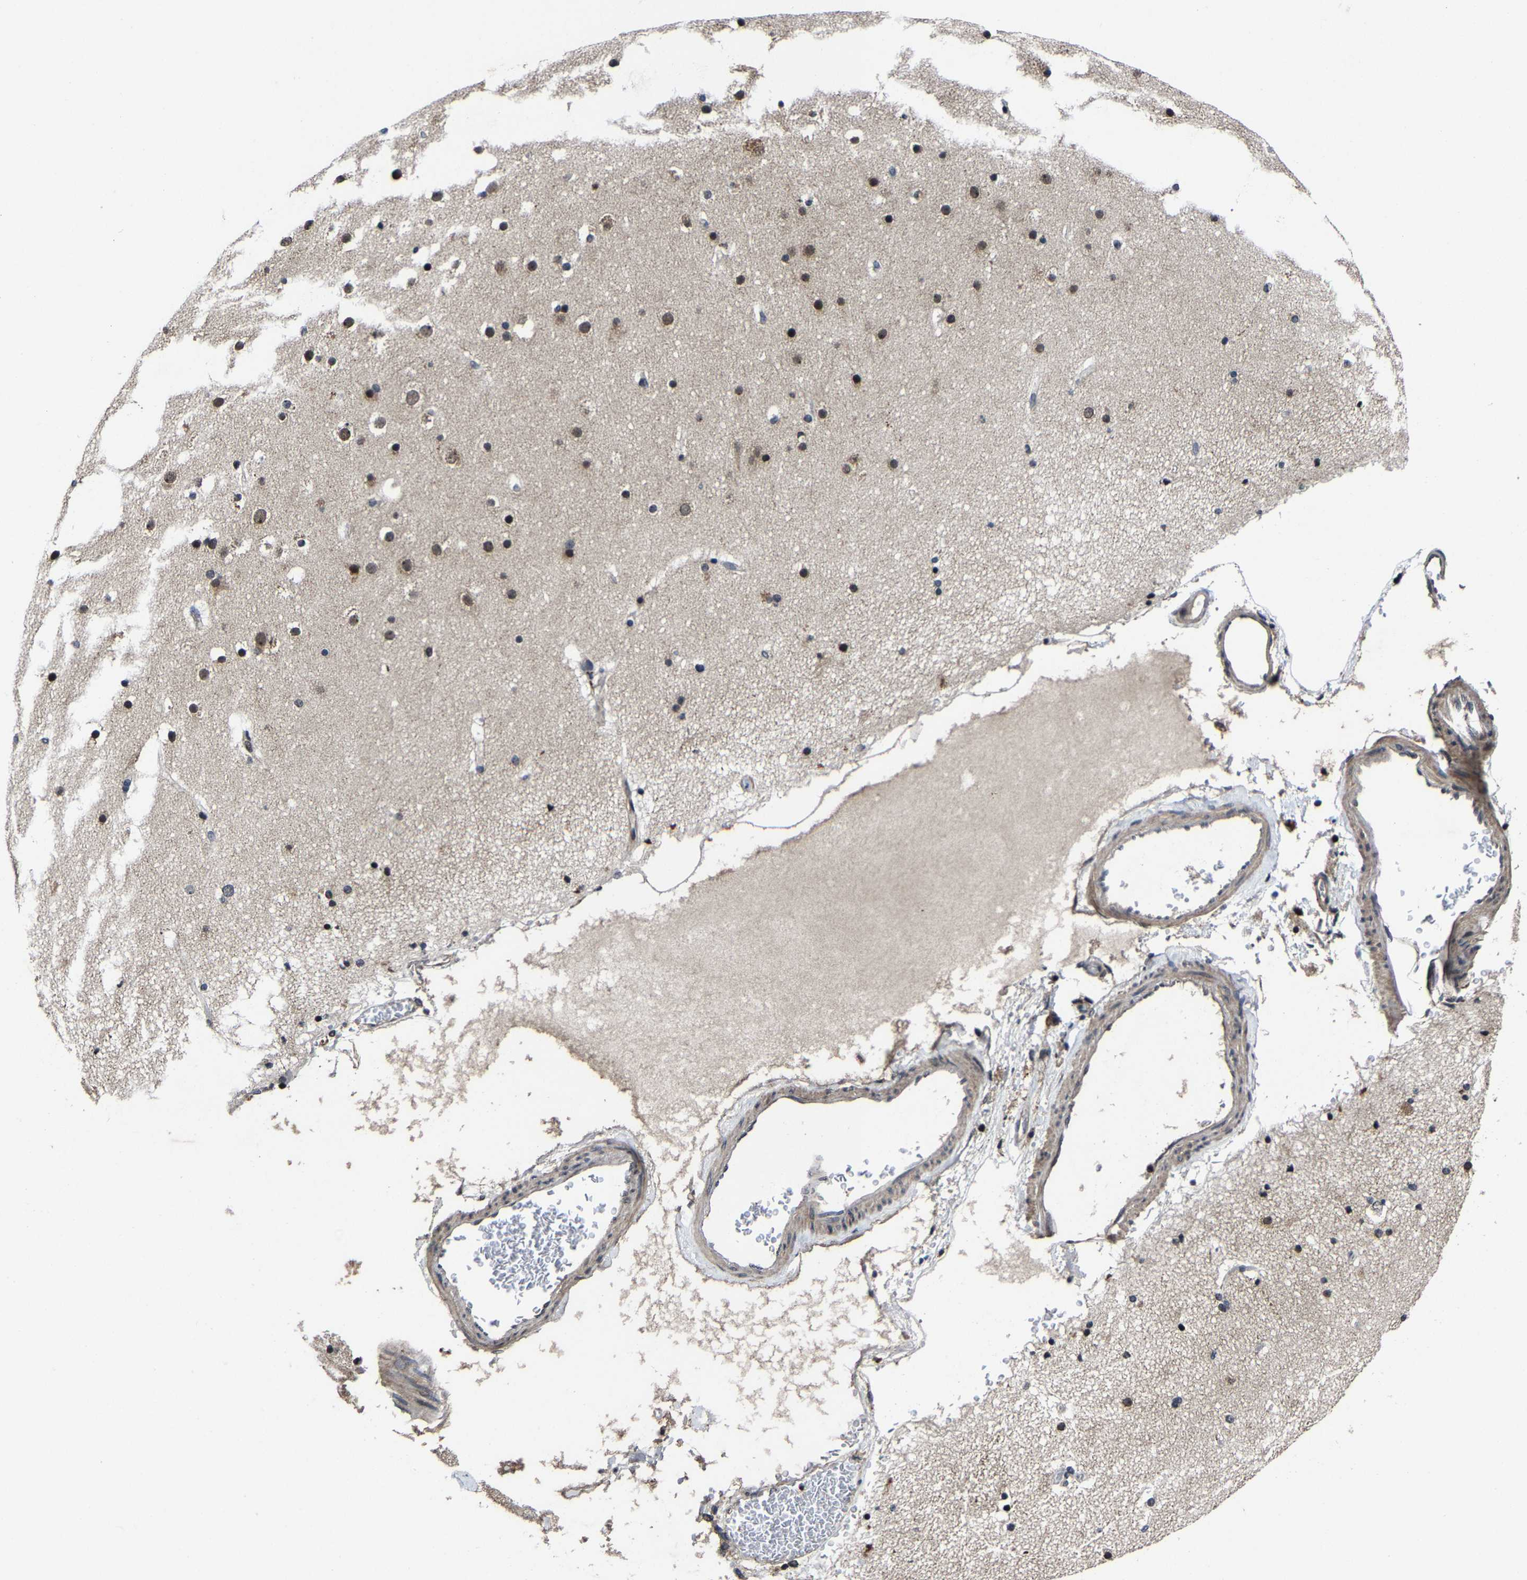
{"staining": {"intensity": "moderate", "quantity": "25%-75%", "location": "cytoplasmic/membranous"}, "tissue": "cerebral cortex", "cell_type": "Endothelial cells", "image_type": "normal", "snomed": [{"axis": "morphology", "description": "Normal tissue, NOS"}, {"axis": "topography", "description": "Cerebral cortex"}], "caption": "A brown stain labels moderate cytoplasmic/membranous positivity of a protein in endothelial cells of unremarkable human cerebral cortex.", "gene": "ZCCHC7", "patient": {"sex": "male", "age": 57}}